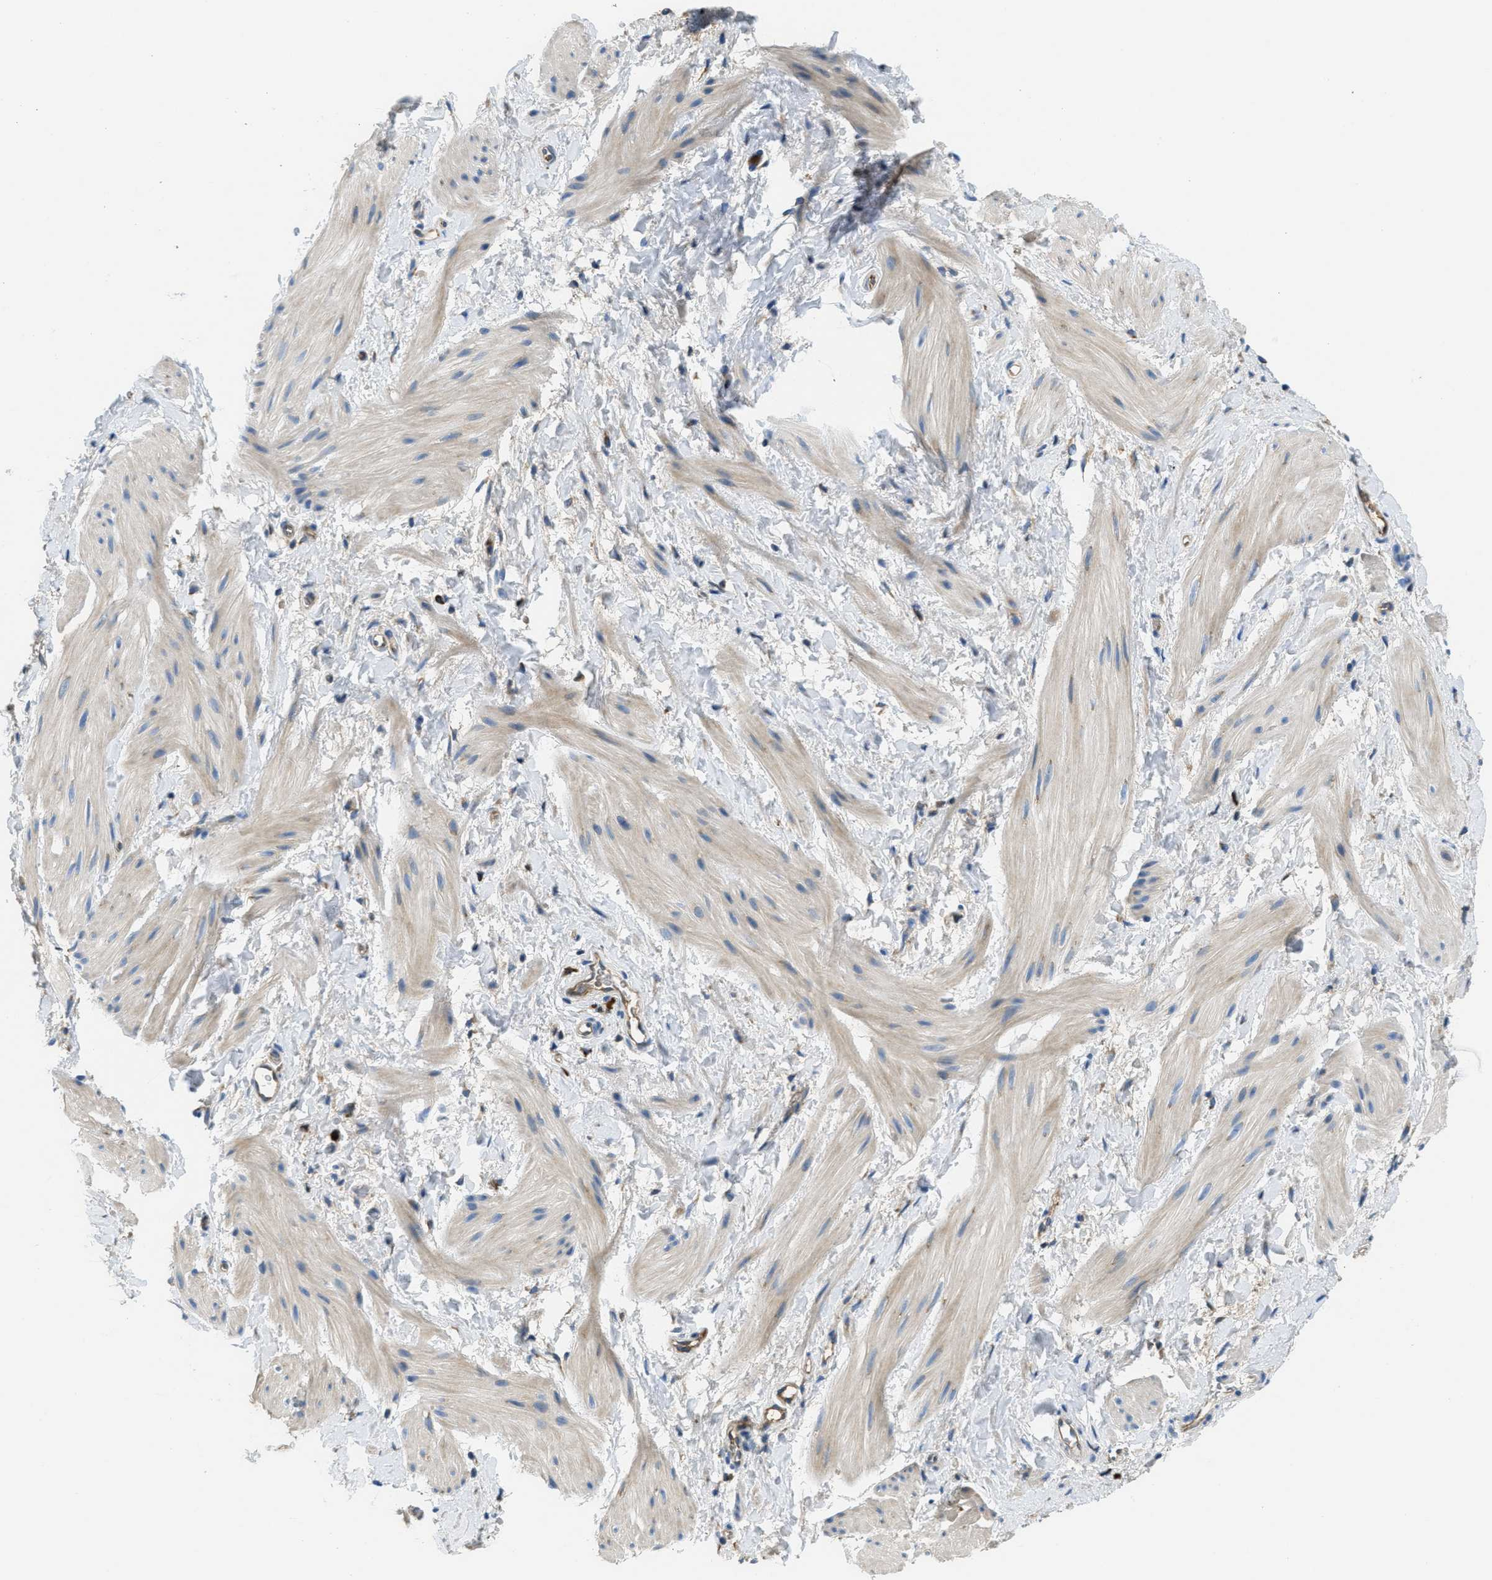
{"staining": {"intensity": "weak", "quantity": "25%-75%", "location": "cytoplasmic/membranous"}, "tissue": "smooth muscle", "cell_type": "Smooth muscle cells", "image_type": "normal", "snomed": [{"axis": "morphology", "description": "Normal tissue, NOS"}, {"axis": "topography", "description": "Smooth muscle"}], "caption": "Protein analysis of normal smooth muscle demonstrates weak cytoplasmic/membranous expression in about 25%-75% of smooth muscle cells. (brown staining indicates protein expression, while blue staining denotes nuclei).", "gene": "SSR1", "patient": {"sex": "male", "age": 16}}